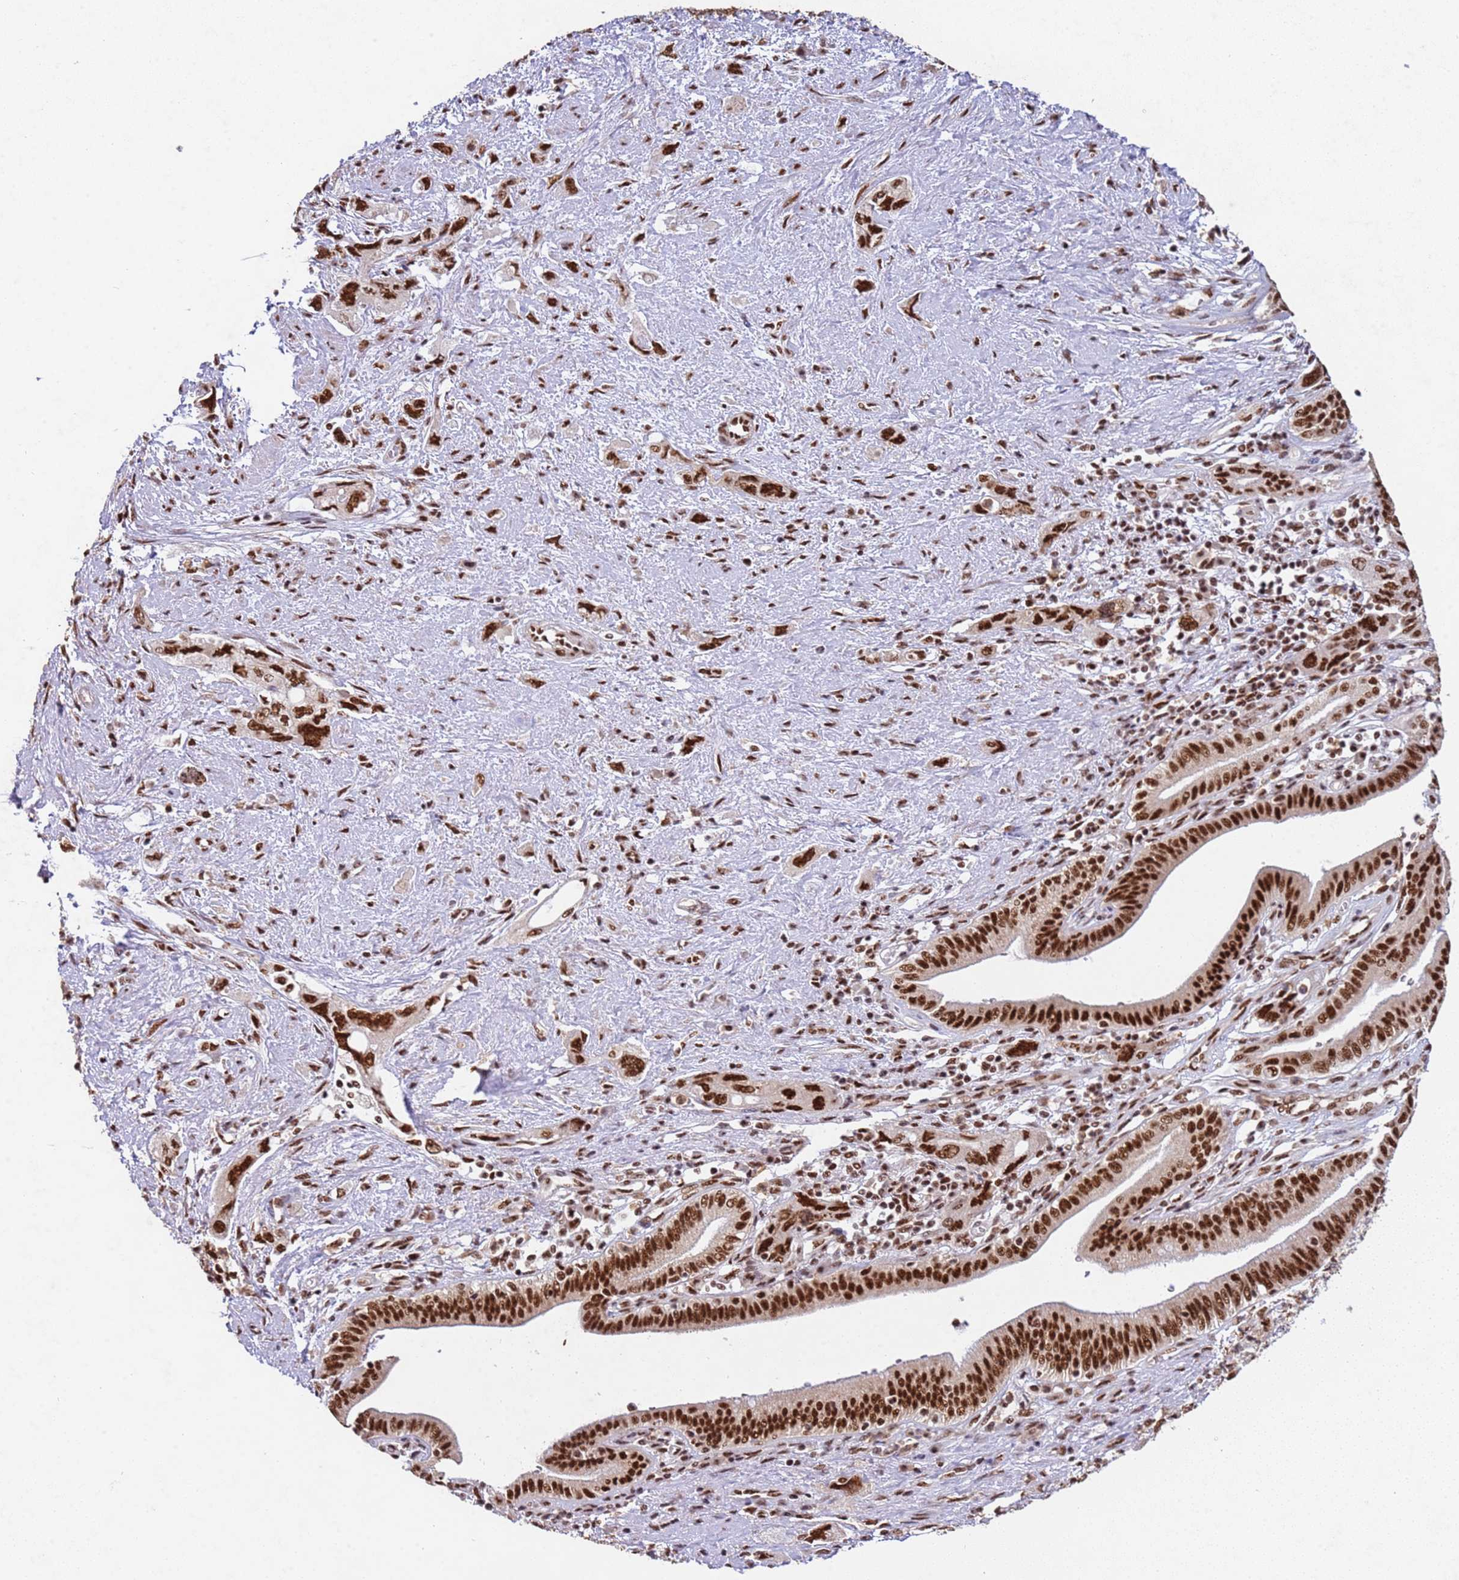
{"staining": {"intensity": "strong", "quantity": ">75%", "location": "nuclear"}, "tissue": "pancreatic cancer", "cell_type": "Tumor cells", "image_type": "cancer", "snomed": [{"axis": "morphology", "description": "Adenocarcinoma, NOS"}, {"axis": "topography", "description": "Pancreas"}], "caption": "The histopathology image reveals immunohistochemical staining of pancreatic adenocarcinoma. There is strong nuclear staining is identified in about >75% of tumor cells.", "gene": "ESF1", "patient": {"sex": "female", "age": 73}}